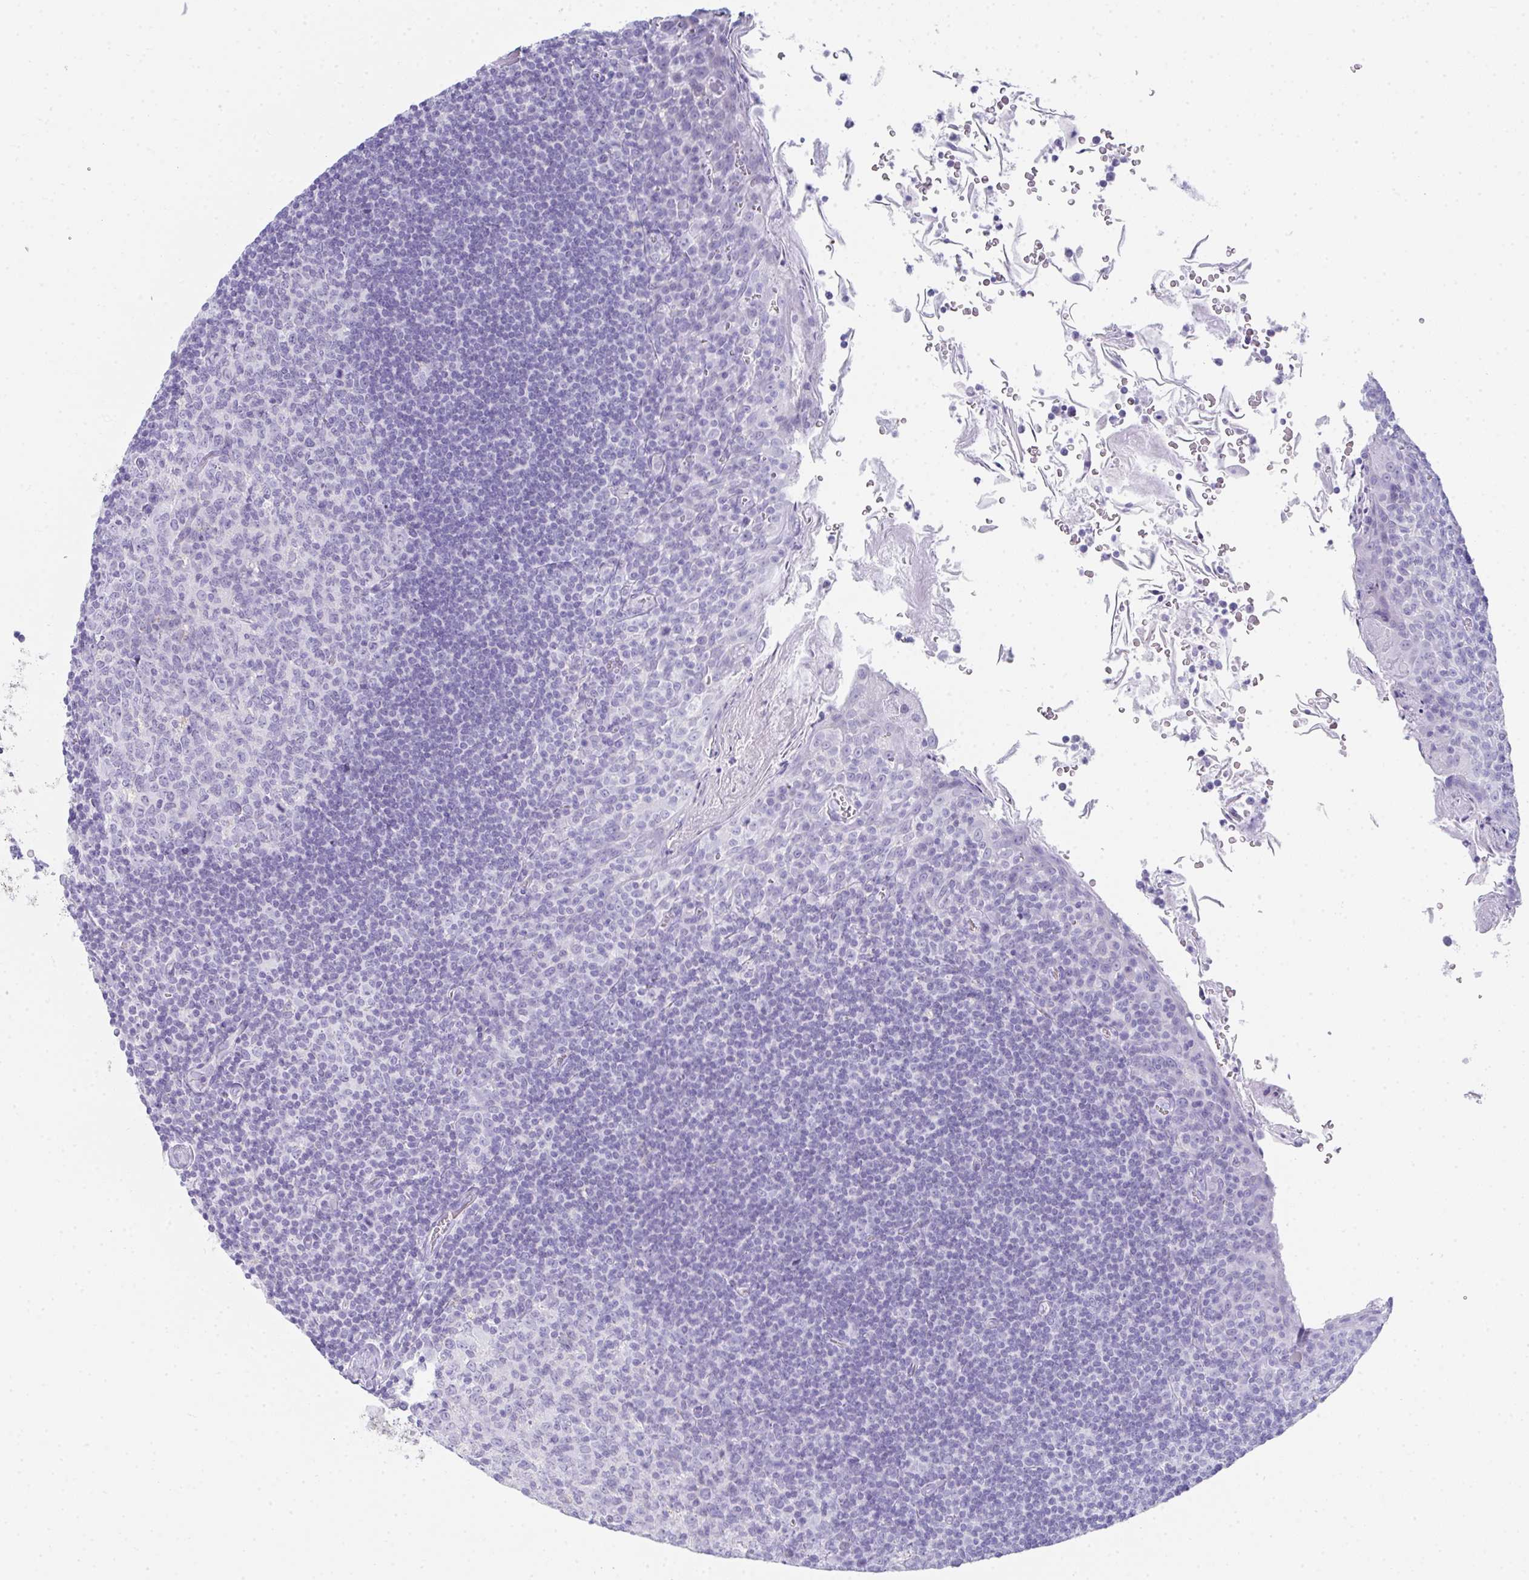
{"staining": {"intensity": "negative", "quantity": "none", "location": "none"}, "tissue": "tonsil", "cell_type": "Germinal center cells", "image_type": "normal", "snomed": [{"axis": "morphology", "description": "Normal tissue, NOS"}, {"axis": "topography", "description": "Tonsil"}], "caption": "This is a photomicrograph of immunohistochemistry (IHC) staining of benign tonsil, which shows no staining in germinal center cells.", "gene": "RLF", "patient": {"sex": "male", "age": 27}}